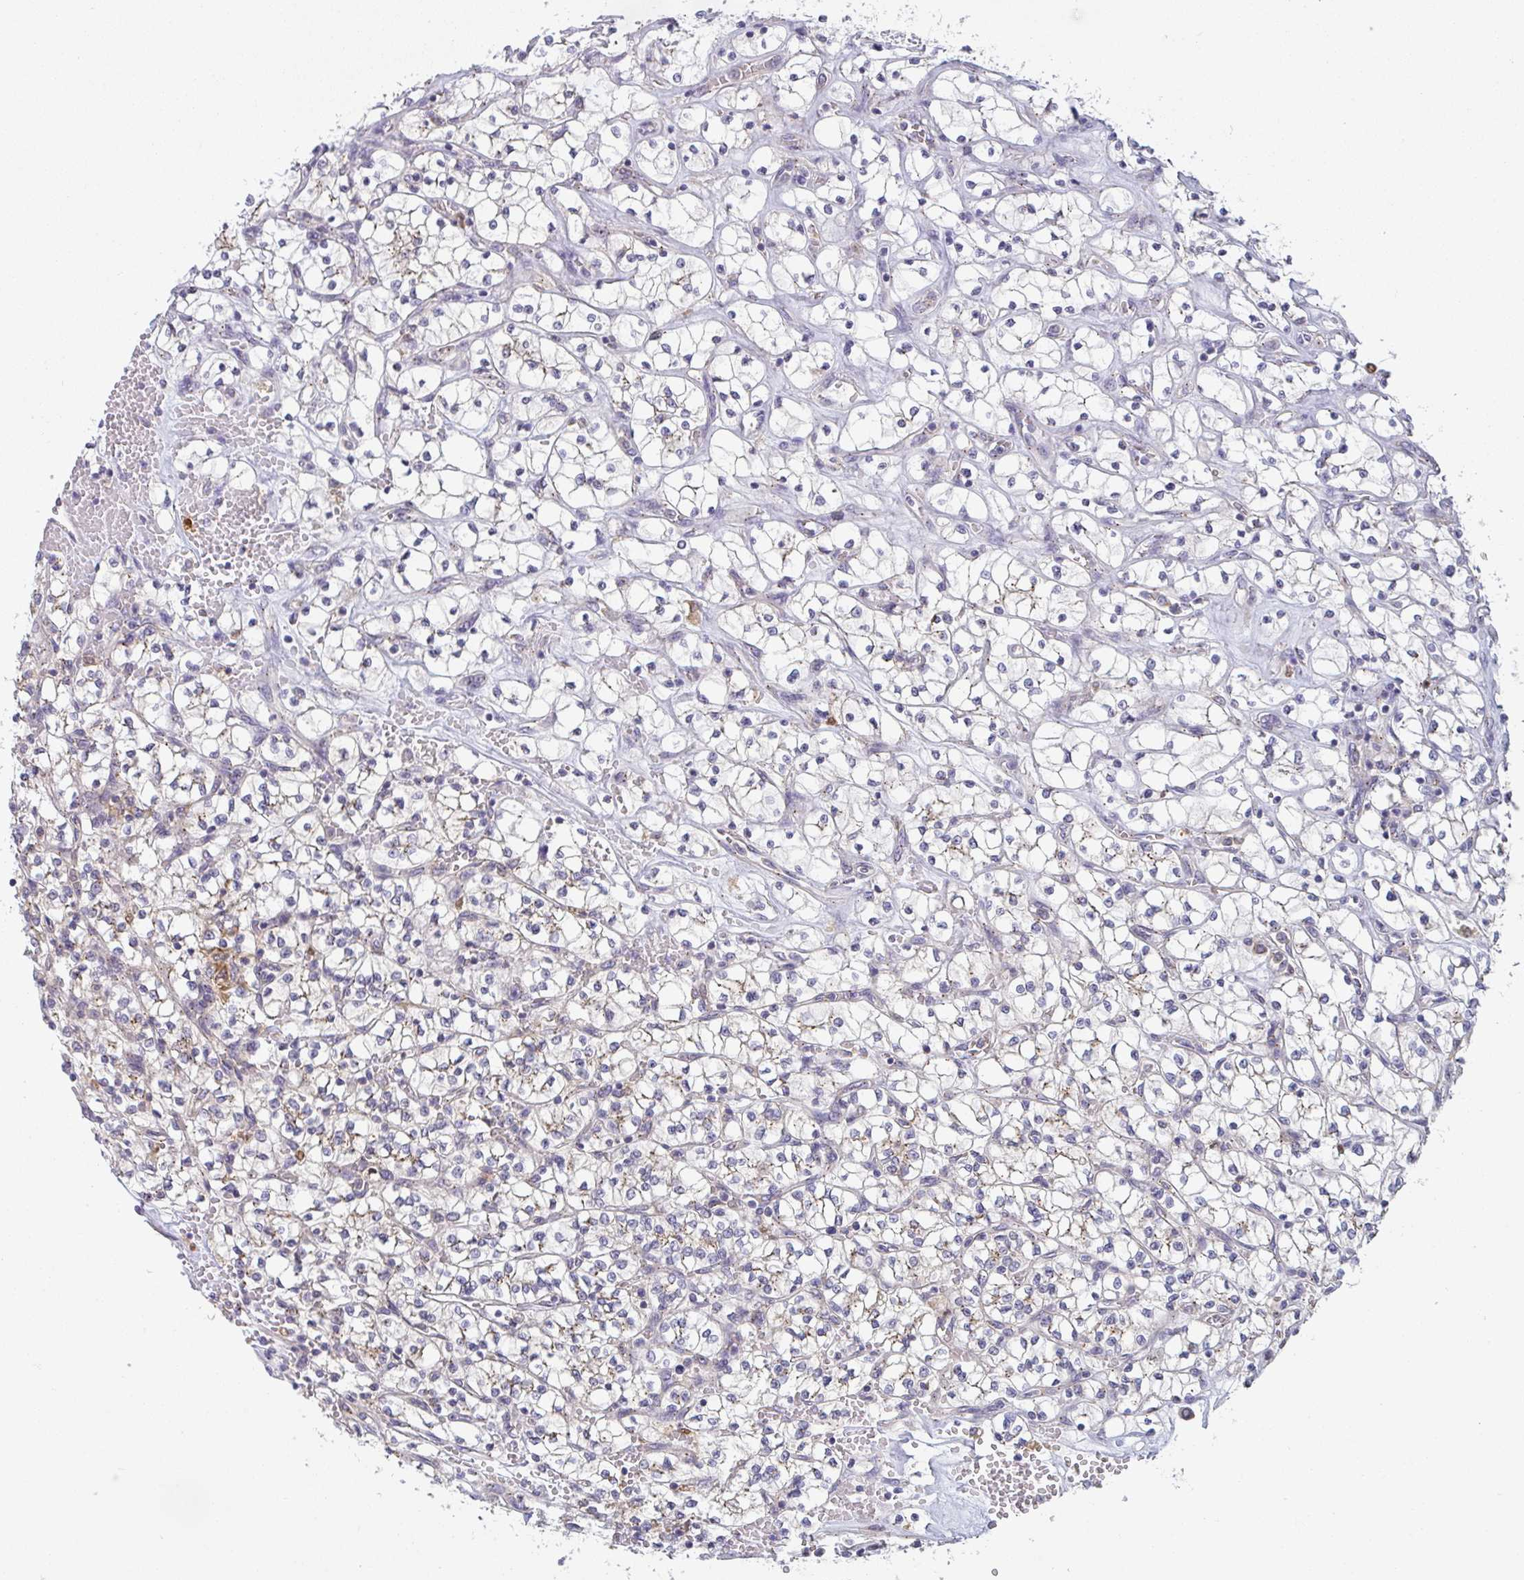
{"staining": {"intensity": "negative", "quantity": "none", "location": "none"}, "tissue": "renal cancer", "cell_type": "Tumor cells", "image_type": "cancer", "snomed": [{"axis": "morphology", "description": "Adenocarcinoma, NOS"}, {"axis": "topography", "description": "Kidney"}], "caption": "High power microscopy micrograph of an immunohistochemistry (IHC) photomicrograph of renal adenocarcinoma, revealing no significant positivity in tumor cells.", "gene": "SNX5", "patient": {"sex": "female", "age": 64}}